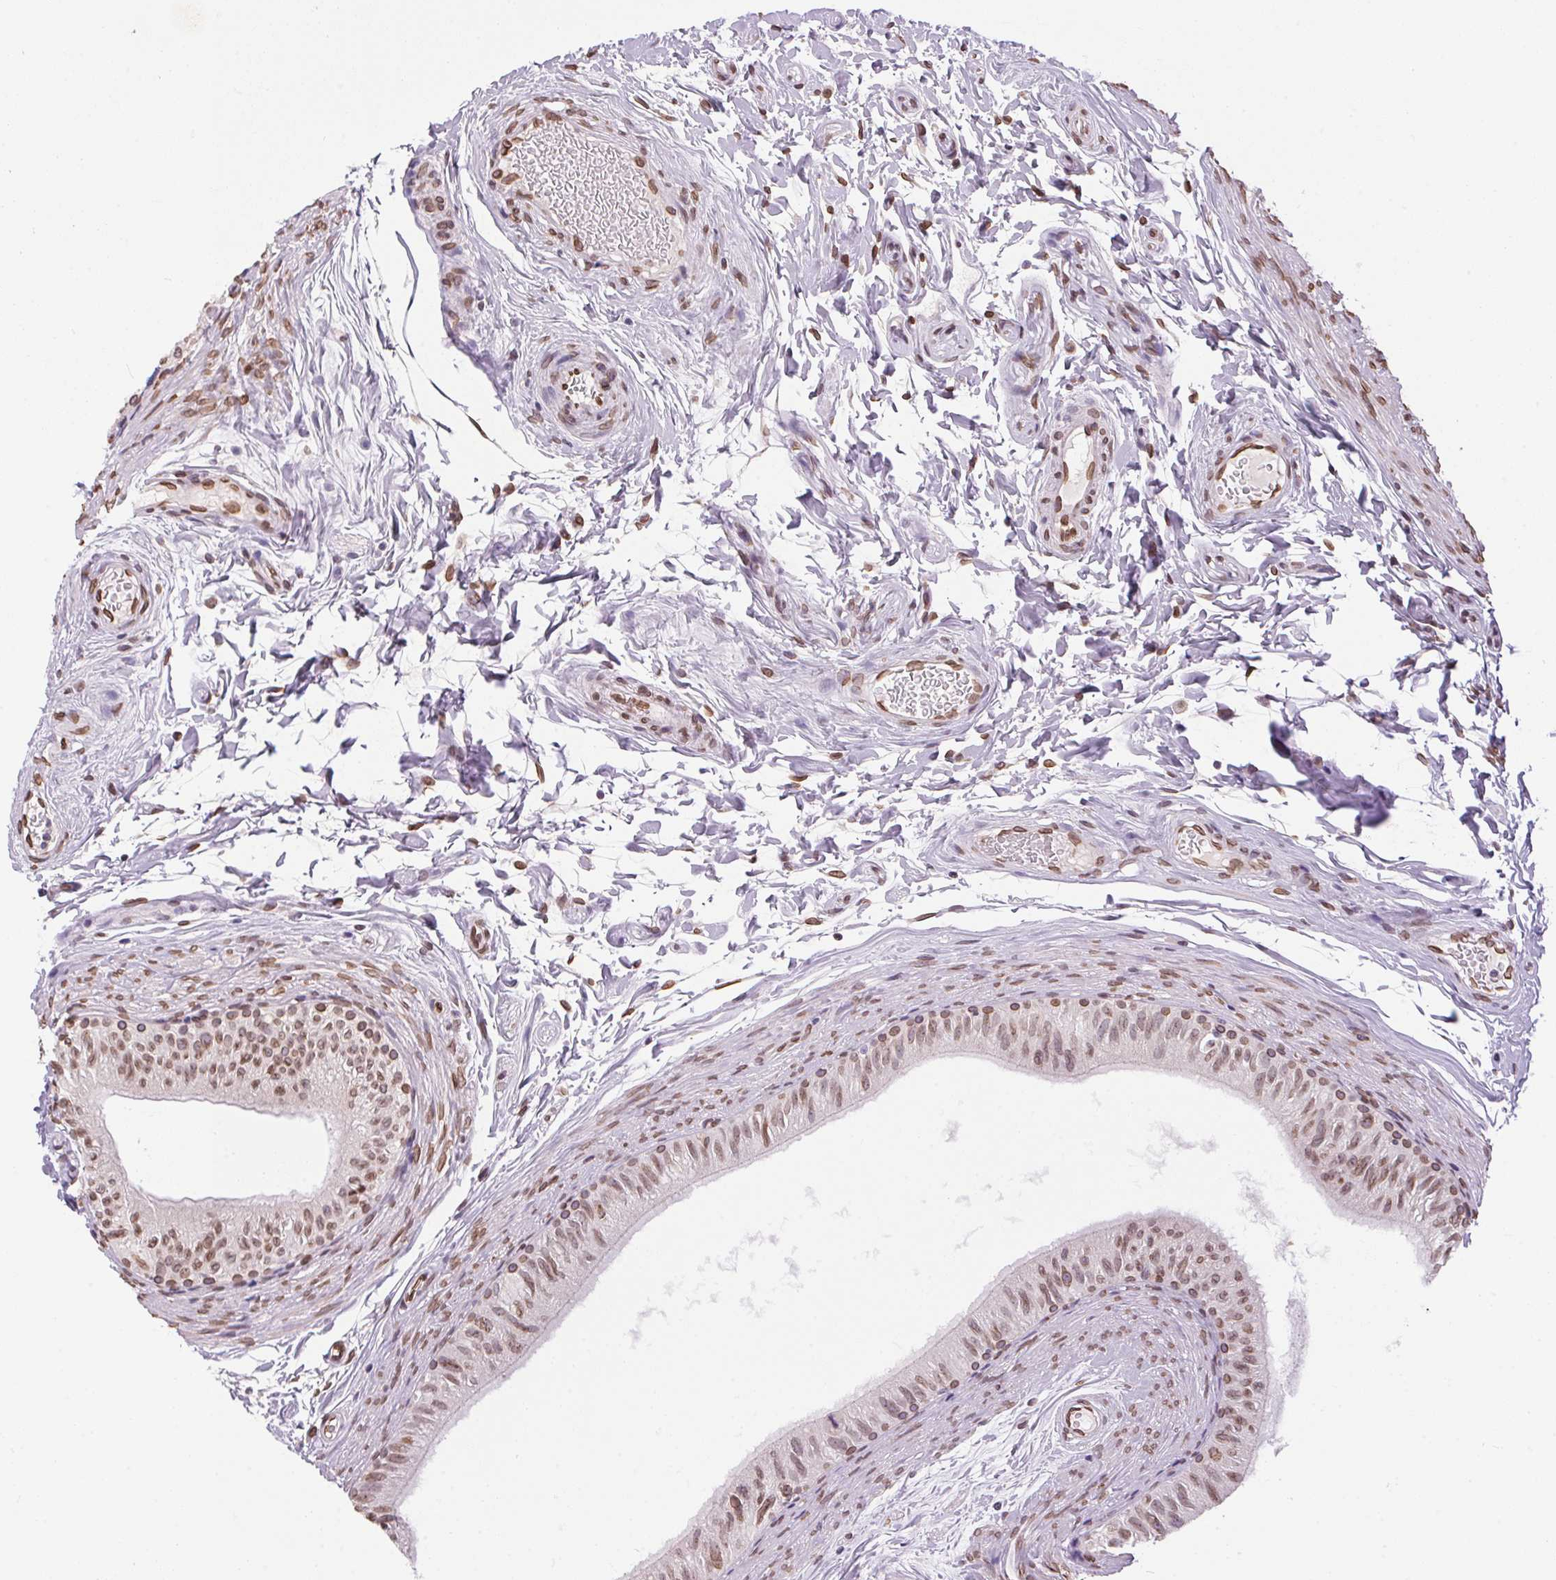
{"staining": {"intensity": "moderate", "quantity": ">75%", "location": "cytoplasmic/membranous,nuclear"}, "tissue": "epididymis", "cell_type": "Glandular cells", "image_type": "normal", "snomed": [{"axis": "morphology", "description": "Normal tissue, NOS"}, {"axis": "topography", "description": "Epididymis"}], "caption": "Immunohistochemistry (DAB (3,3'-diaminobenzidine)) staining of benign epididymis displays moderate cytoplasmic/membranous,nuclear protein expression in approximately >75% of glandular cells.", "gene": "TMEM175", "patient": {"sex": "male", "age": 36}}